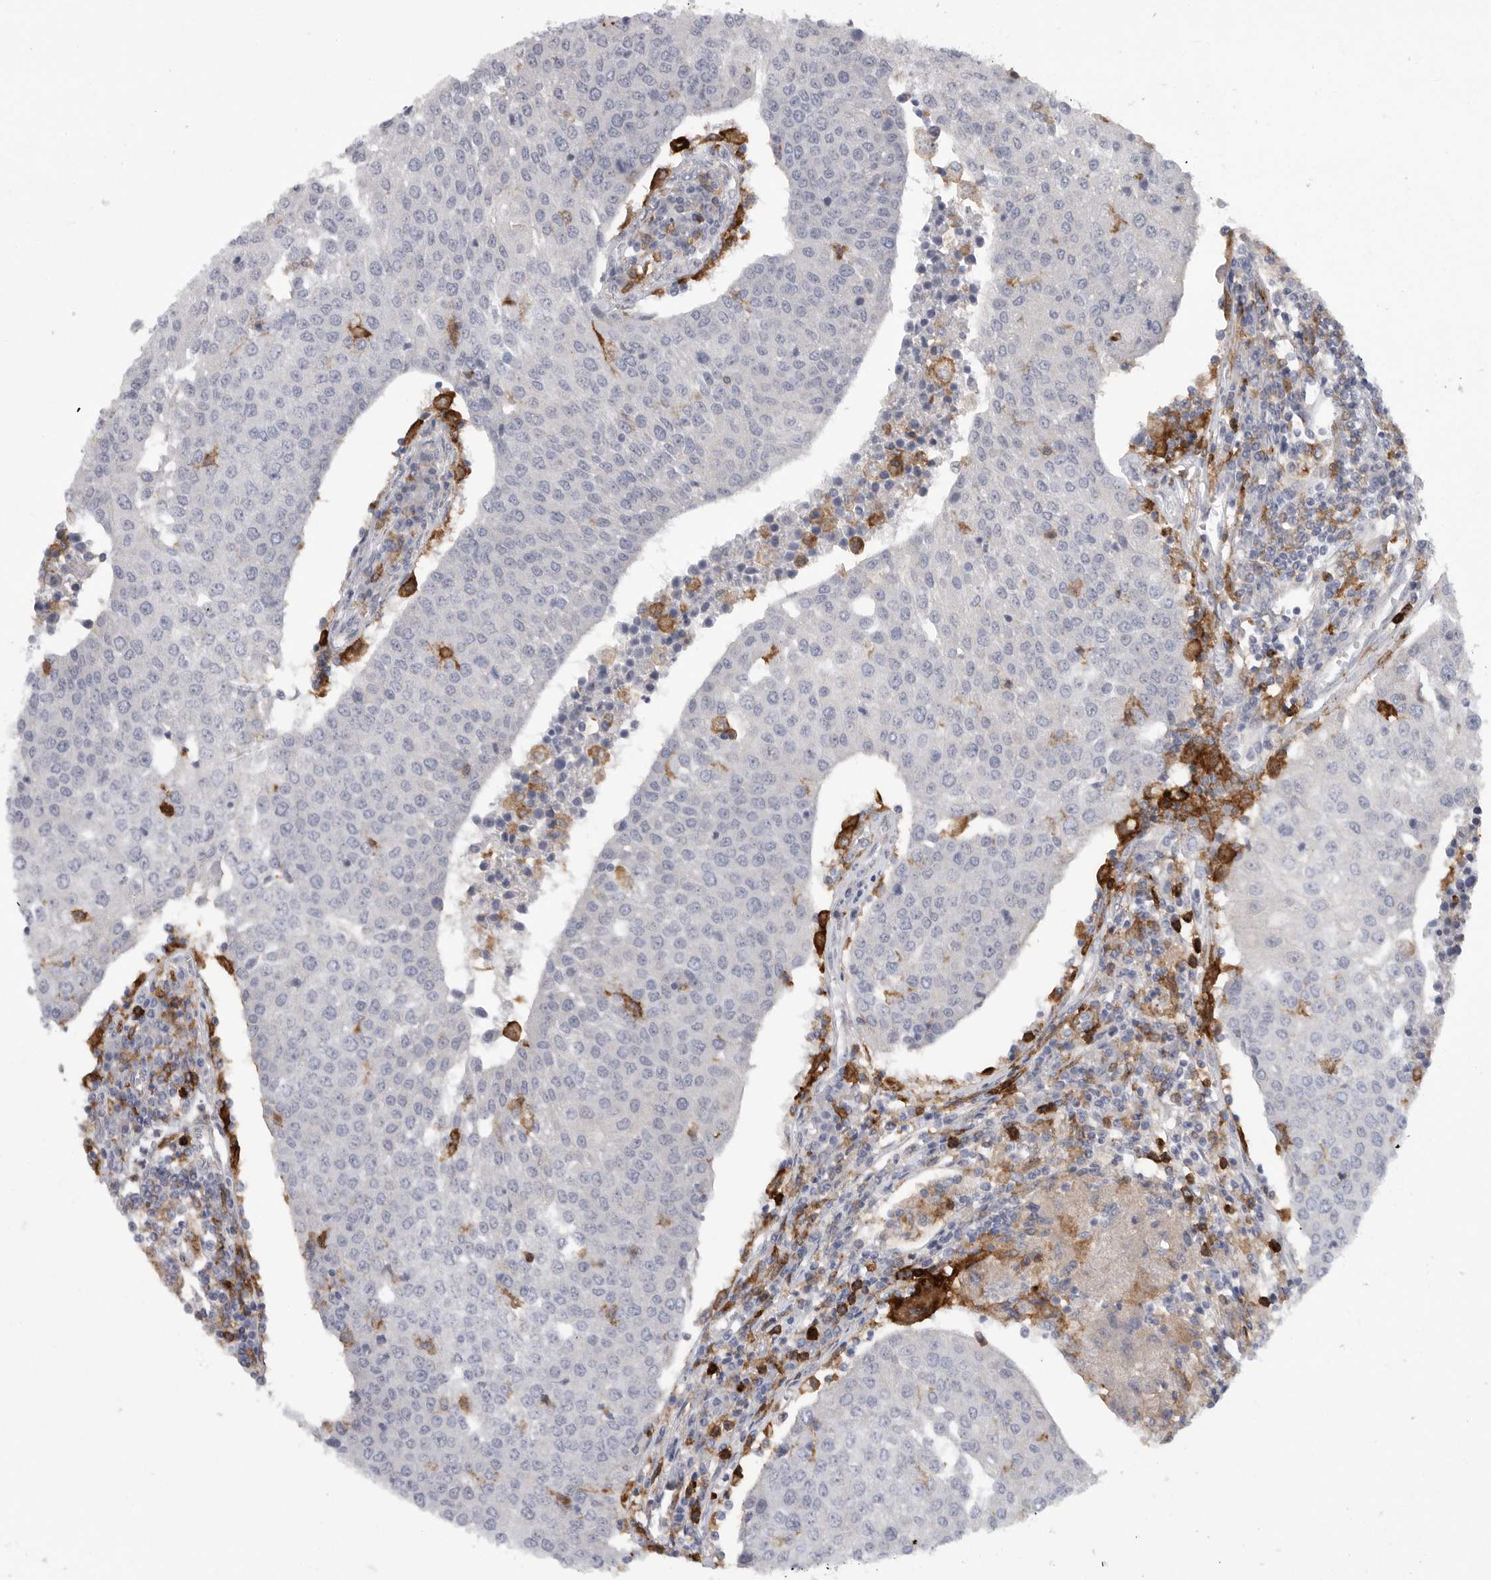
{"staining": {"intensity": "negative", "quantity": "none", "location": "none"}, "tissue": "urothelial cancer", "cell_type": "Tumor cells", "image_type": "cancer", "snomed": [{"axis": "morphology", "description": "Urothelial carcinoma, High grade"}, {"axis": "topography", "description": "Urinary bladder"}], "caption": "Protein analysis of high-grade urothelial carcinoma reveals no significant staining in tumor cells.", "gene": "SIGLEC10", "patient": {"sex": "female", "age": 85}}